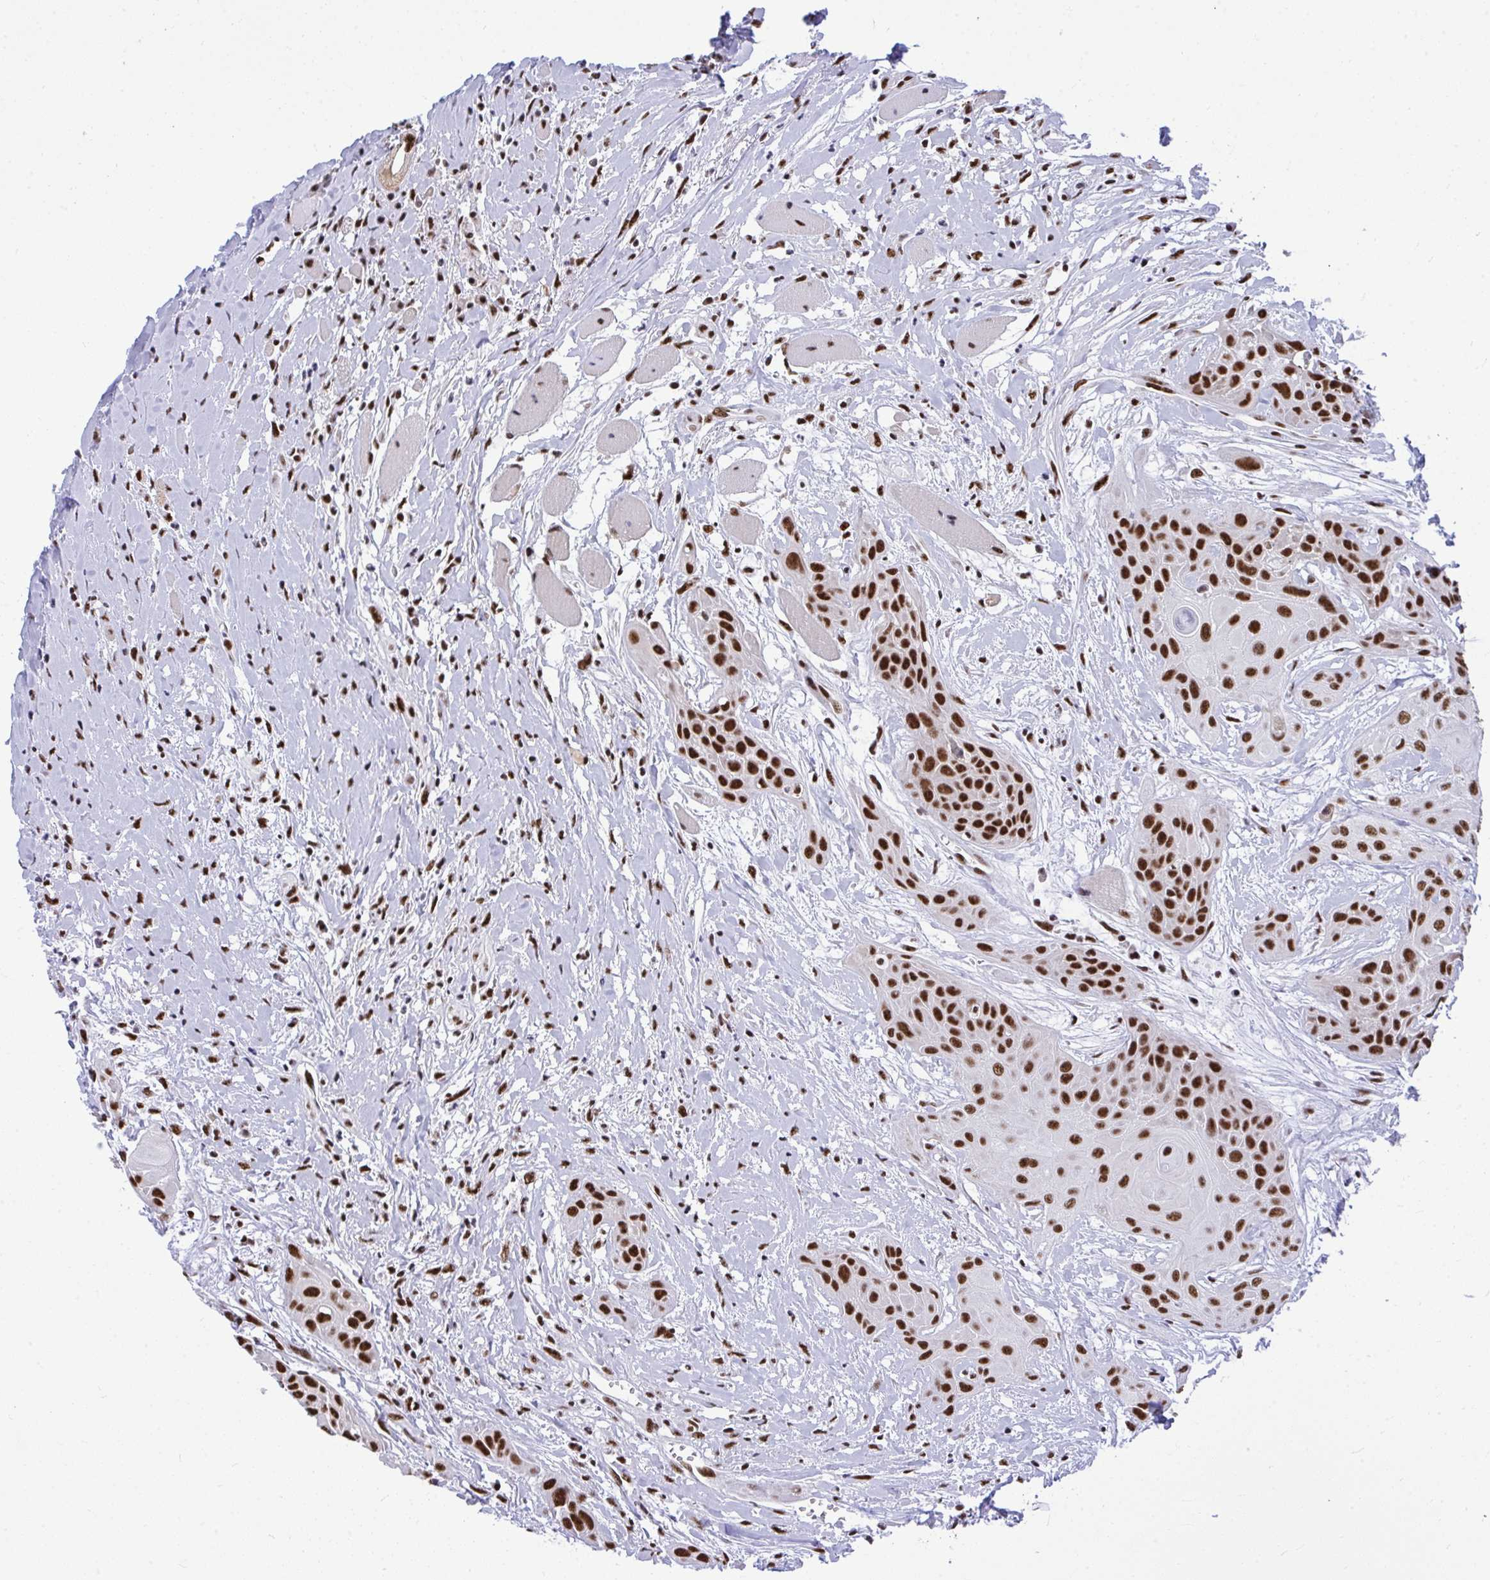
{"staining": {"intensity": "strong", "quantity": ">75%", "location": "nuclear"}, "tissue": "head and neck cancer", "cell_type": "Tumor cells", "image_type": "cancer", "snomed": [{"axis": "morphology", "description": "Squamous cell carcinoma, NOS"}, {"axis": "topography", "description": "Head-Neck"}], "caption": "This photomicrograph exhibits head and neck cancer (squamous cell carcinoma) stained with immunohistochemistry (IHC) to label a protein in brown. The nuclear of tumor cells show strong positivity for the protein. Nuclei are counter-stained blue.", "gene": "PRPF19", "patient": {"sex": "female", "age": 73}}